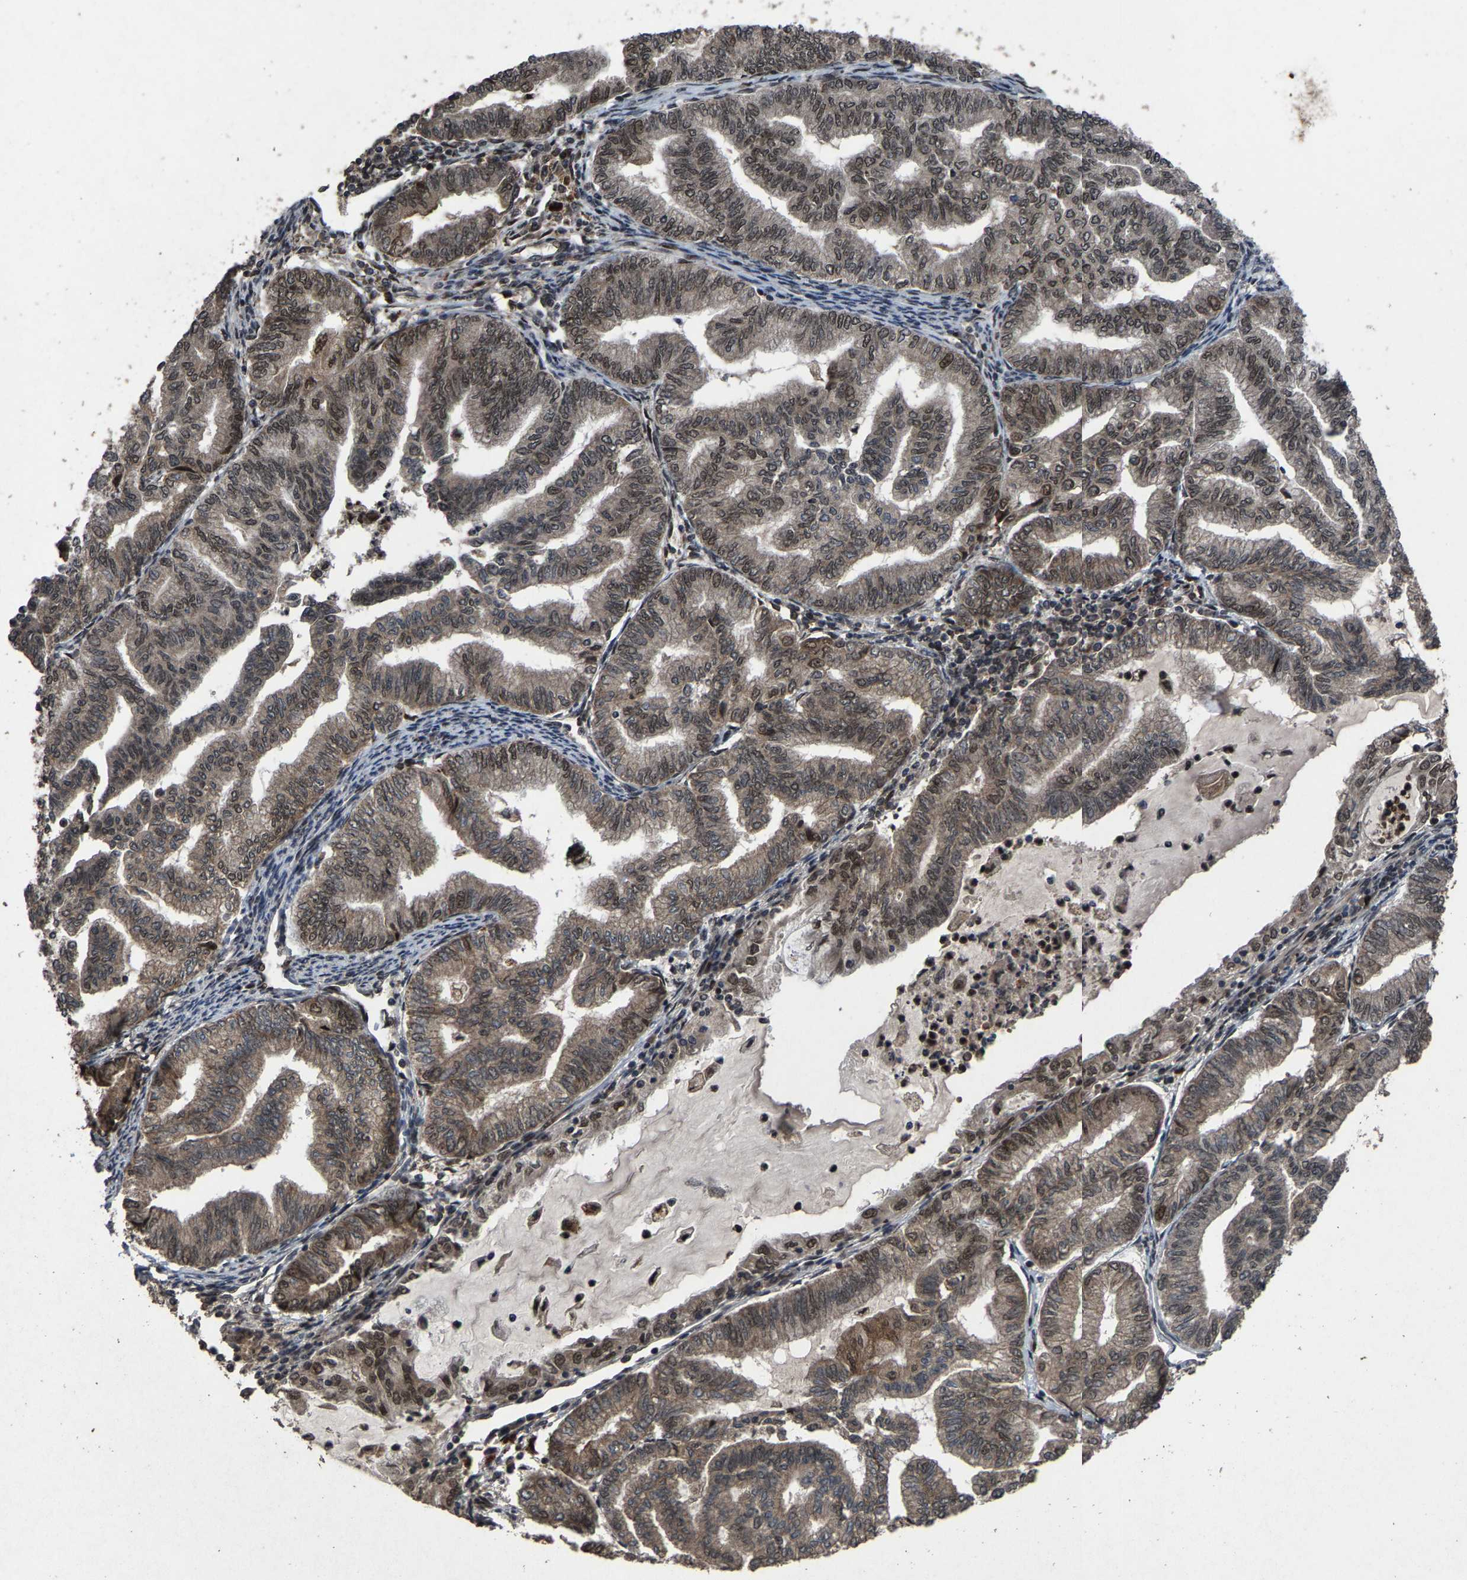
{"staining": {"intensity": "moderate", "quantity": ">75%", "location": "cytoplasmic/membranous,nuclear"}, "tissue": "endometrial cancer", "cell_type": "Tumor cells", "image_type": "cancer", "snomed": [{"axis": "morphology", "description": "Adenocarcinoma, NOS"}, {"axis": "topography", "description": "Endometrium"}], "caption": "Immunohistochemistry of human endometrial cancer exhibits medium levels of moderate cytoplasmic/membranous and nuclear positivity in approximately >75% of tumor cells.", "gene": "HAUS6", "patient": {"sex": "female", "age": 79}}